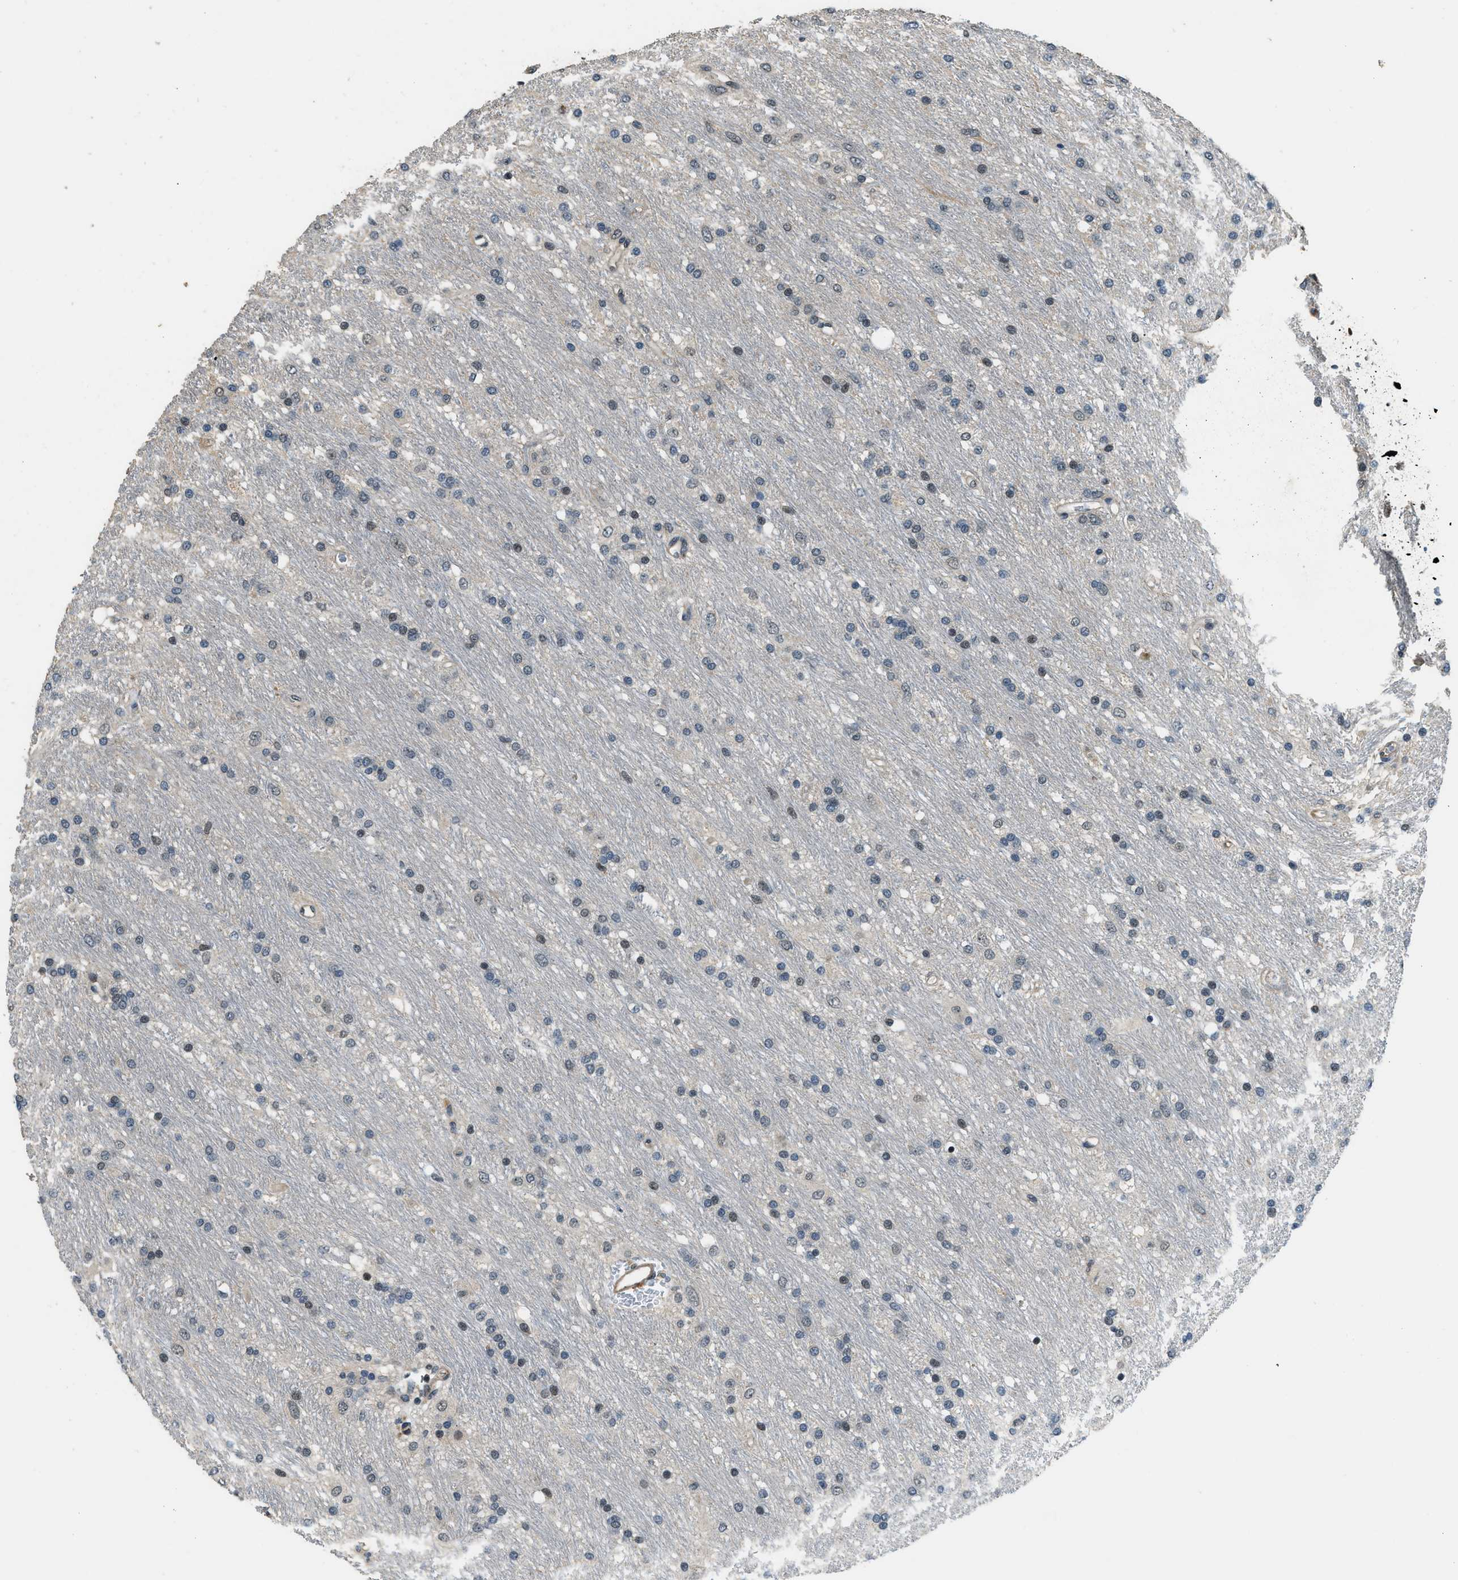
{"staining": {"intensity": "weak", "quantity": "25%-75%", "location": "nuclear"}, "tissue": "glioma", "cell_type": "Tumor cells", "image_type": "cancer", "snomed": [{"axis": "morphology", "description": "Glioma, malignant, Low grade"}, {"axis": "topography", "description": "Brain"}], "caption": "Immunohistochemistry (IHC) histopathology image of glioma stained for a protein (brown), which demonstrates low levels of weak nuclear expression in approximately 25%-75% of tumor cells.", "gene": "MED21", "patient": {"sex": "male", "age": 77}}